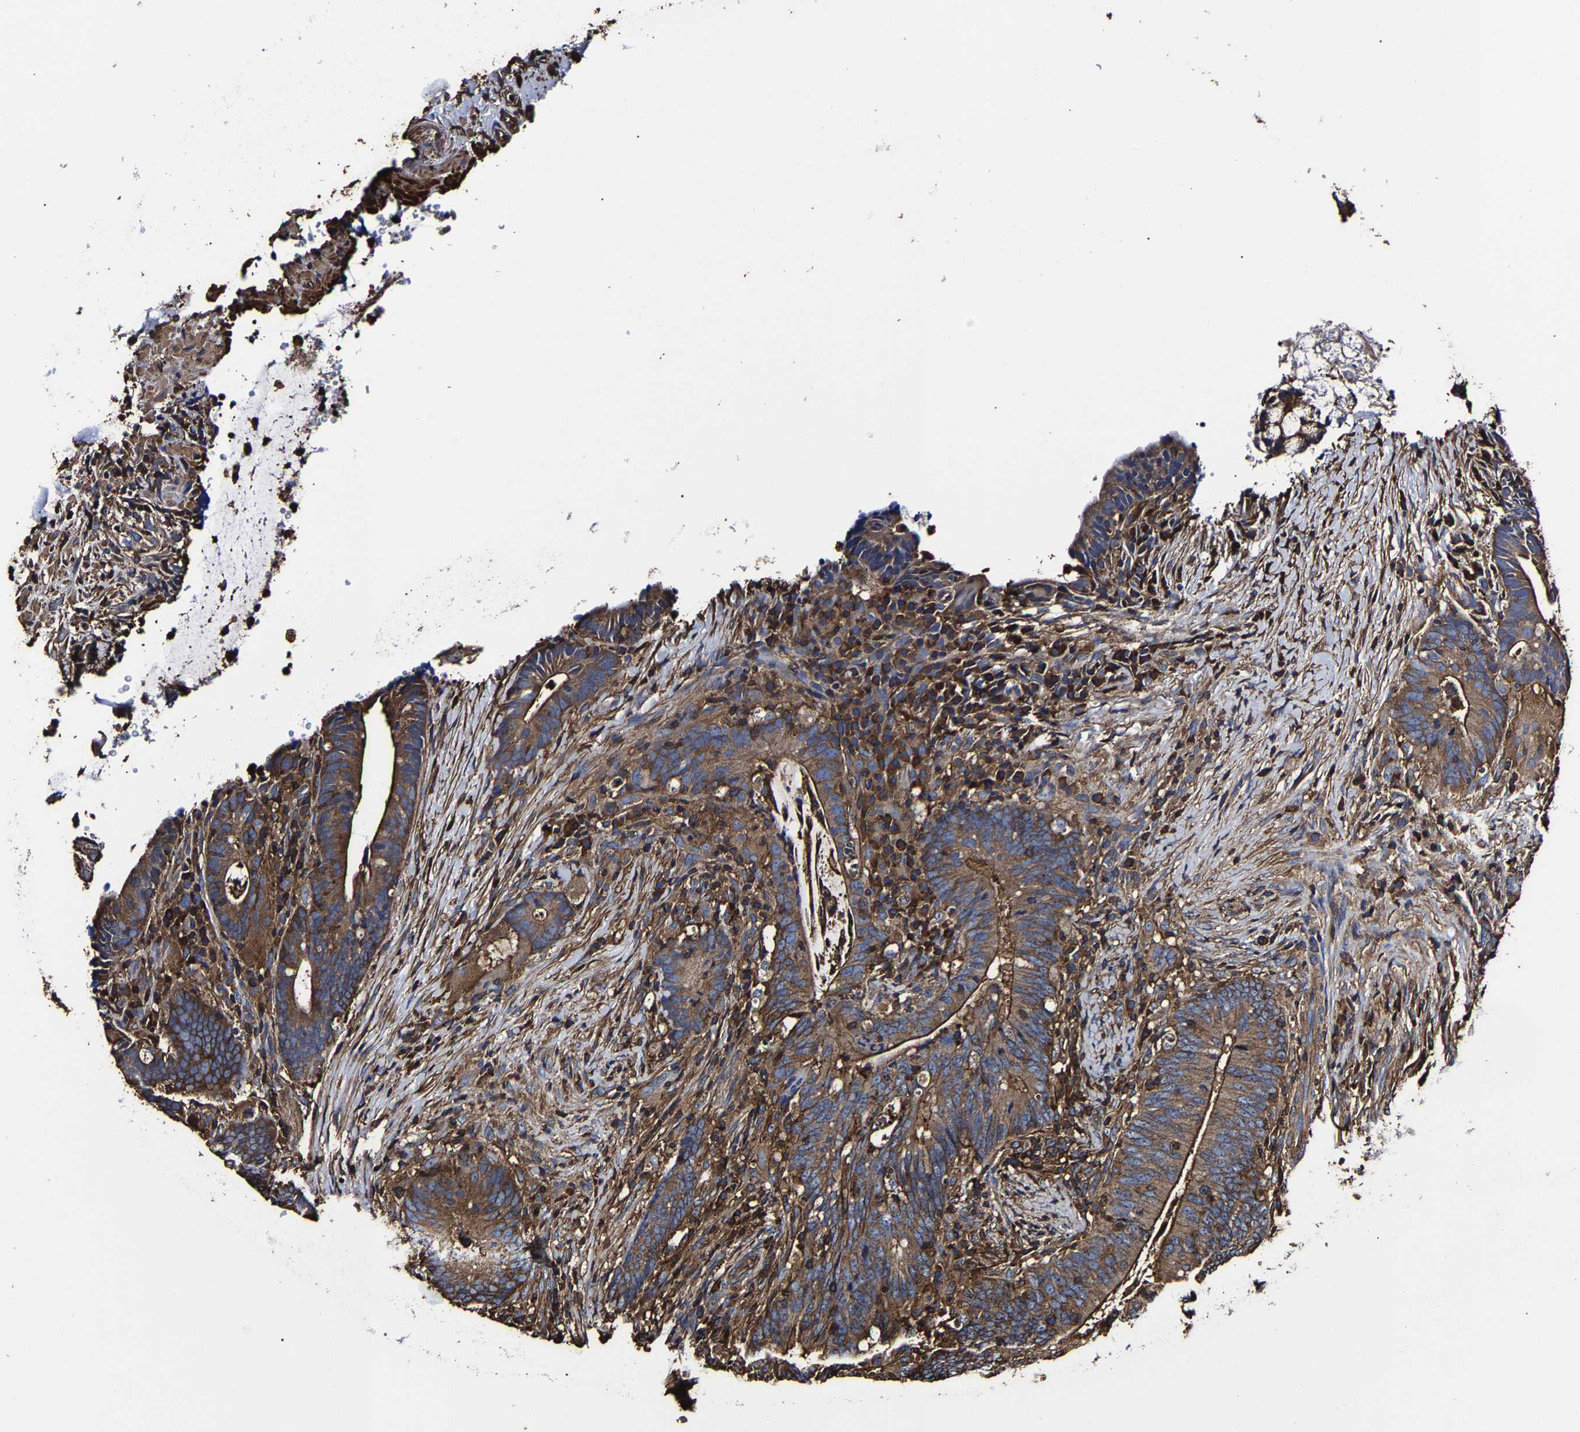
{"staining": {"intensity": "moderate", "quantity": ">75%", "location": "cytoplasmic/membranous"}, "tissue": "colorectal cancer", "cell_type": "Tumor cells", "image_type": "cancer", "snomed": [{"axis": "morphology", "description": "Adenocarcinoma, NOS"}, {"axis": "topography", "description": "Colon"}], "caption": "Immunohistochemical staining of adenocarcinoma (colorectal) displays medium levels of moderate cytoplasmic/membranous protein expression in about >75% of tumor cells. (brown staining indicates protein expression, while blue staining denotes nuclei).", "gene": "SSH3", "patient": {"sex": "female", "age": 66}}